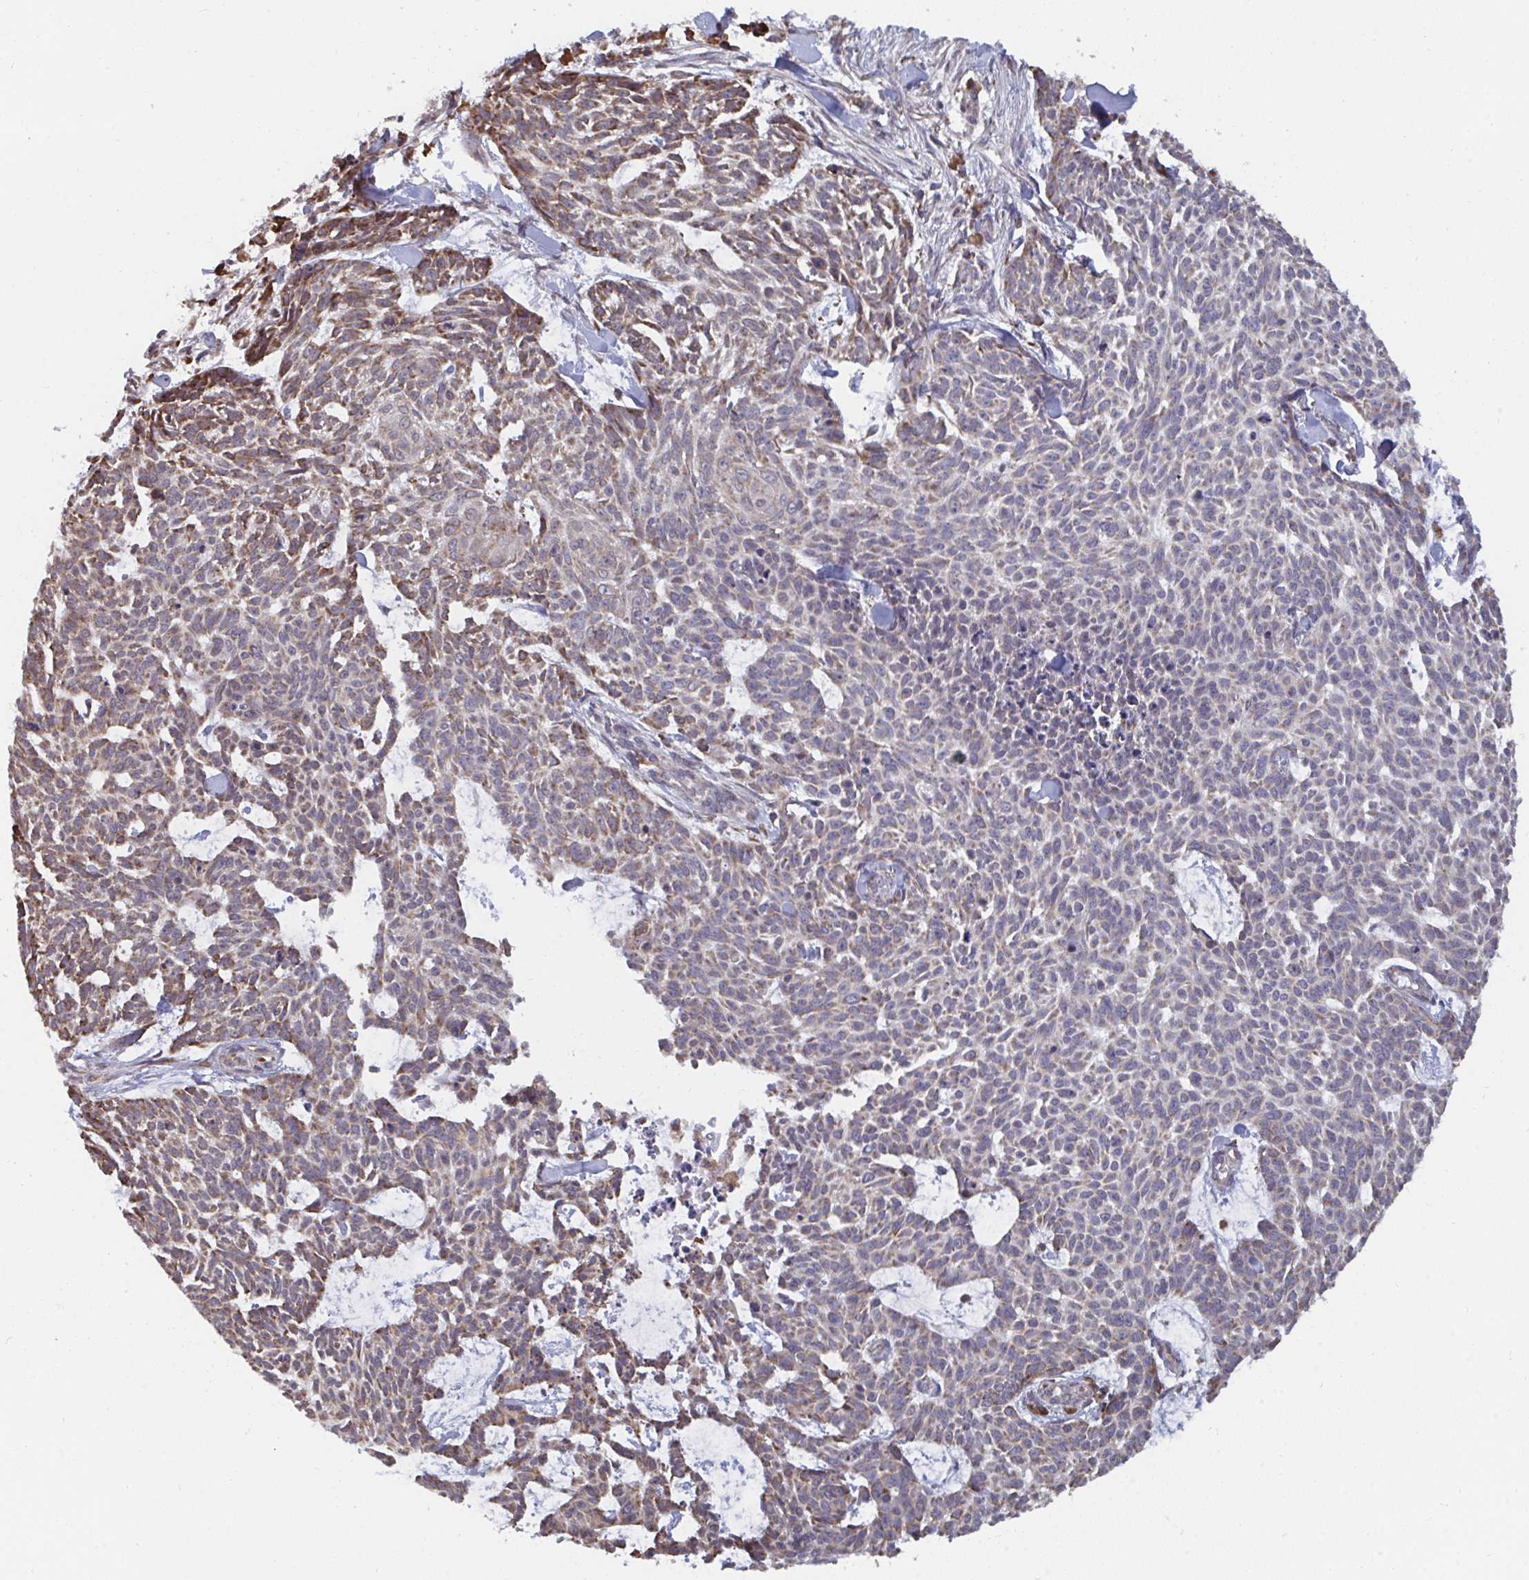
{"staining": {"intensity": "moderate", "quantity": ">75%", "location": "cytoplasmic/membranous"}, "tissue": "skin cancer", "cell_type": "Tumor cells", "image_type": "cancer", "snomed": [{"axis": "morphology", "description": "Basal cell carcinoma"}, {"axis": "topography", "description": "Skin"}], "caption": "Skin basal cell carcinoma stained with a protein marker reveals moderate staining in tumor cells.", "gene": "ELAVL1", "patient": {"sex": "female", "age": 93}}